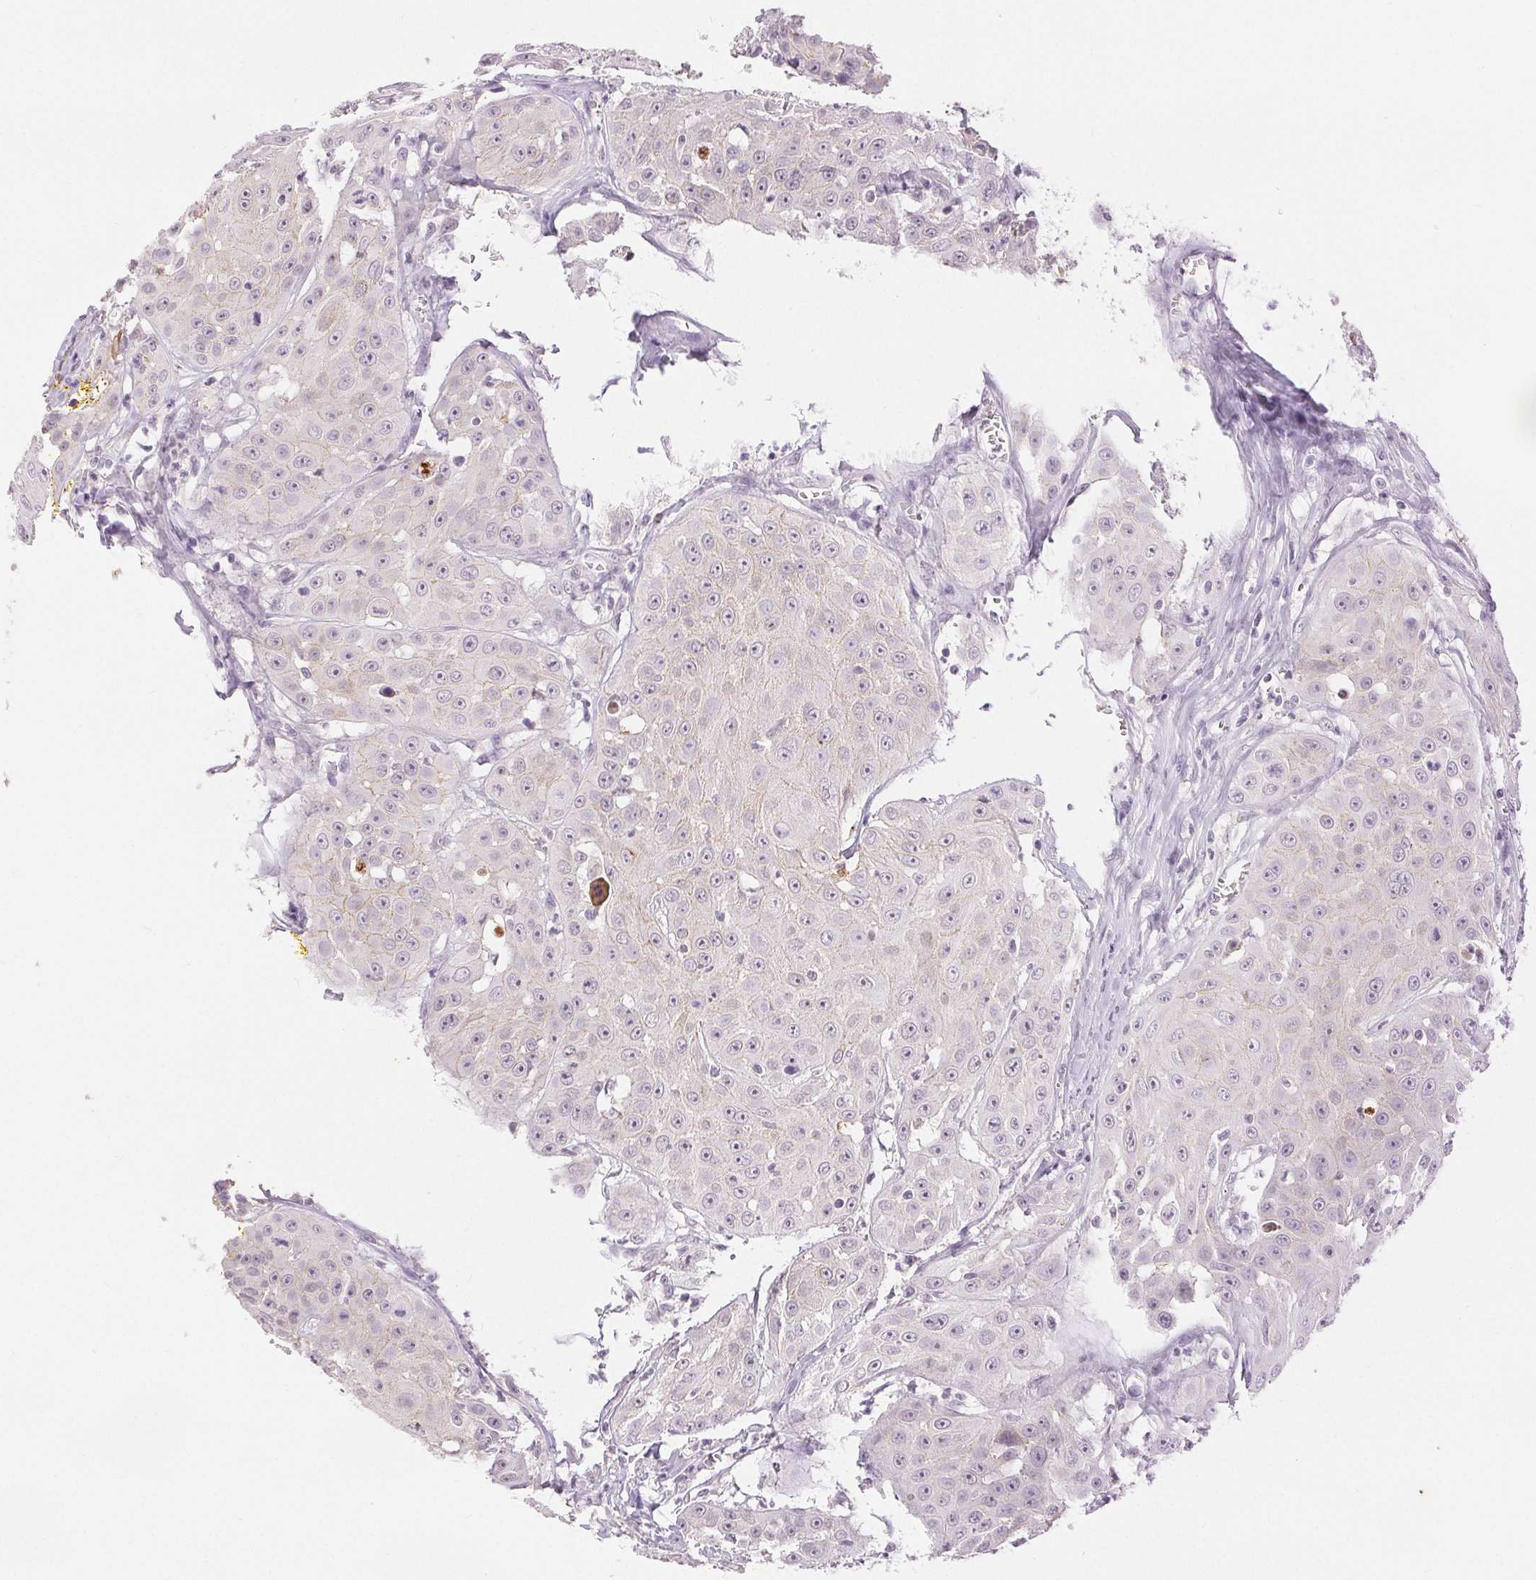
{"staining": {"intensity": "negative", "quantity": "none", "location": "none"}, "tissue": "head and neck cancer", "cell_type": "Tumor cells", "image_type": "cancer", "snomed": [{"axis": "morphology", "description": "Squamous cell carcinoma, NOS"}, {"axis": "topography", "description": "Oral tissue"}, {"axis": "topography", "description": "Head-Neck"}], "caption": "A histopathology image of human head and neck squamous cell carcinoma is negative for staining in tumor cells.", "gene": "DSG3", "patient": {"sex": "male", "age": 81}}